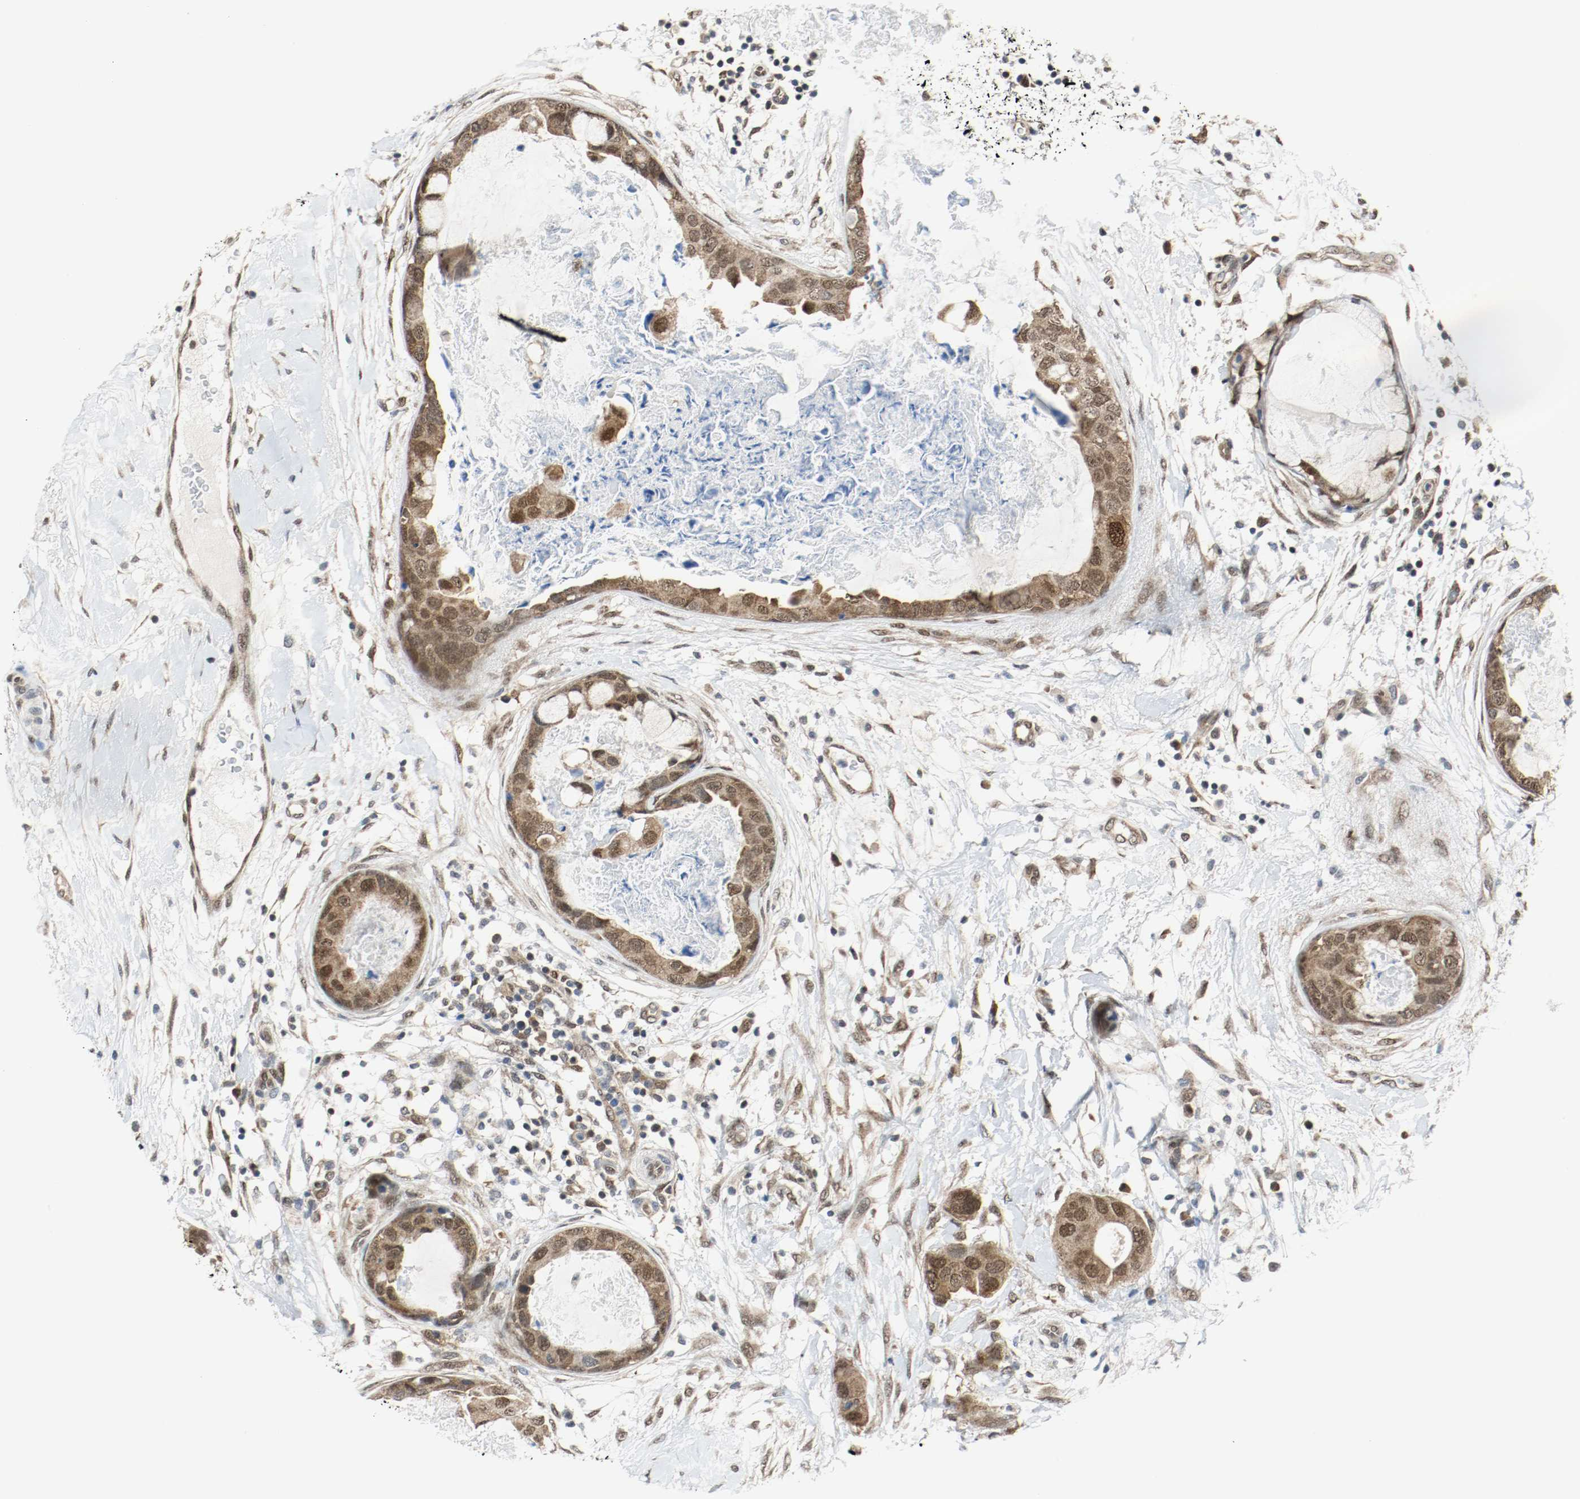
{"staining": {"intensity": "moderate", "quantity": ">75%", "location": "cytoplasmic/membranous,nuclear"}, "tissue": "breast cancer", "cell_type": "Tumor cells", "image_type": "cancer", "snomed": [{"axis": "morphology", "description": "Duct carcinoma"}, {"axis": "topography", "description": "Breast"}], "caption": "About >75% of tumor cells in infiltrating ductal carcinoma (breast) display moderate cytoplasmic/membranous and nuclear protein expression as visualized by brown immunohistochemical staining.", "gene": "PPME1", "patient": {"sex": "female", "age": 40}}